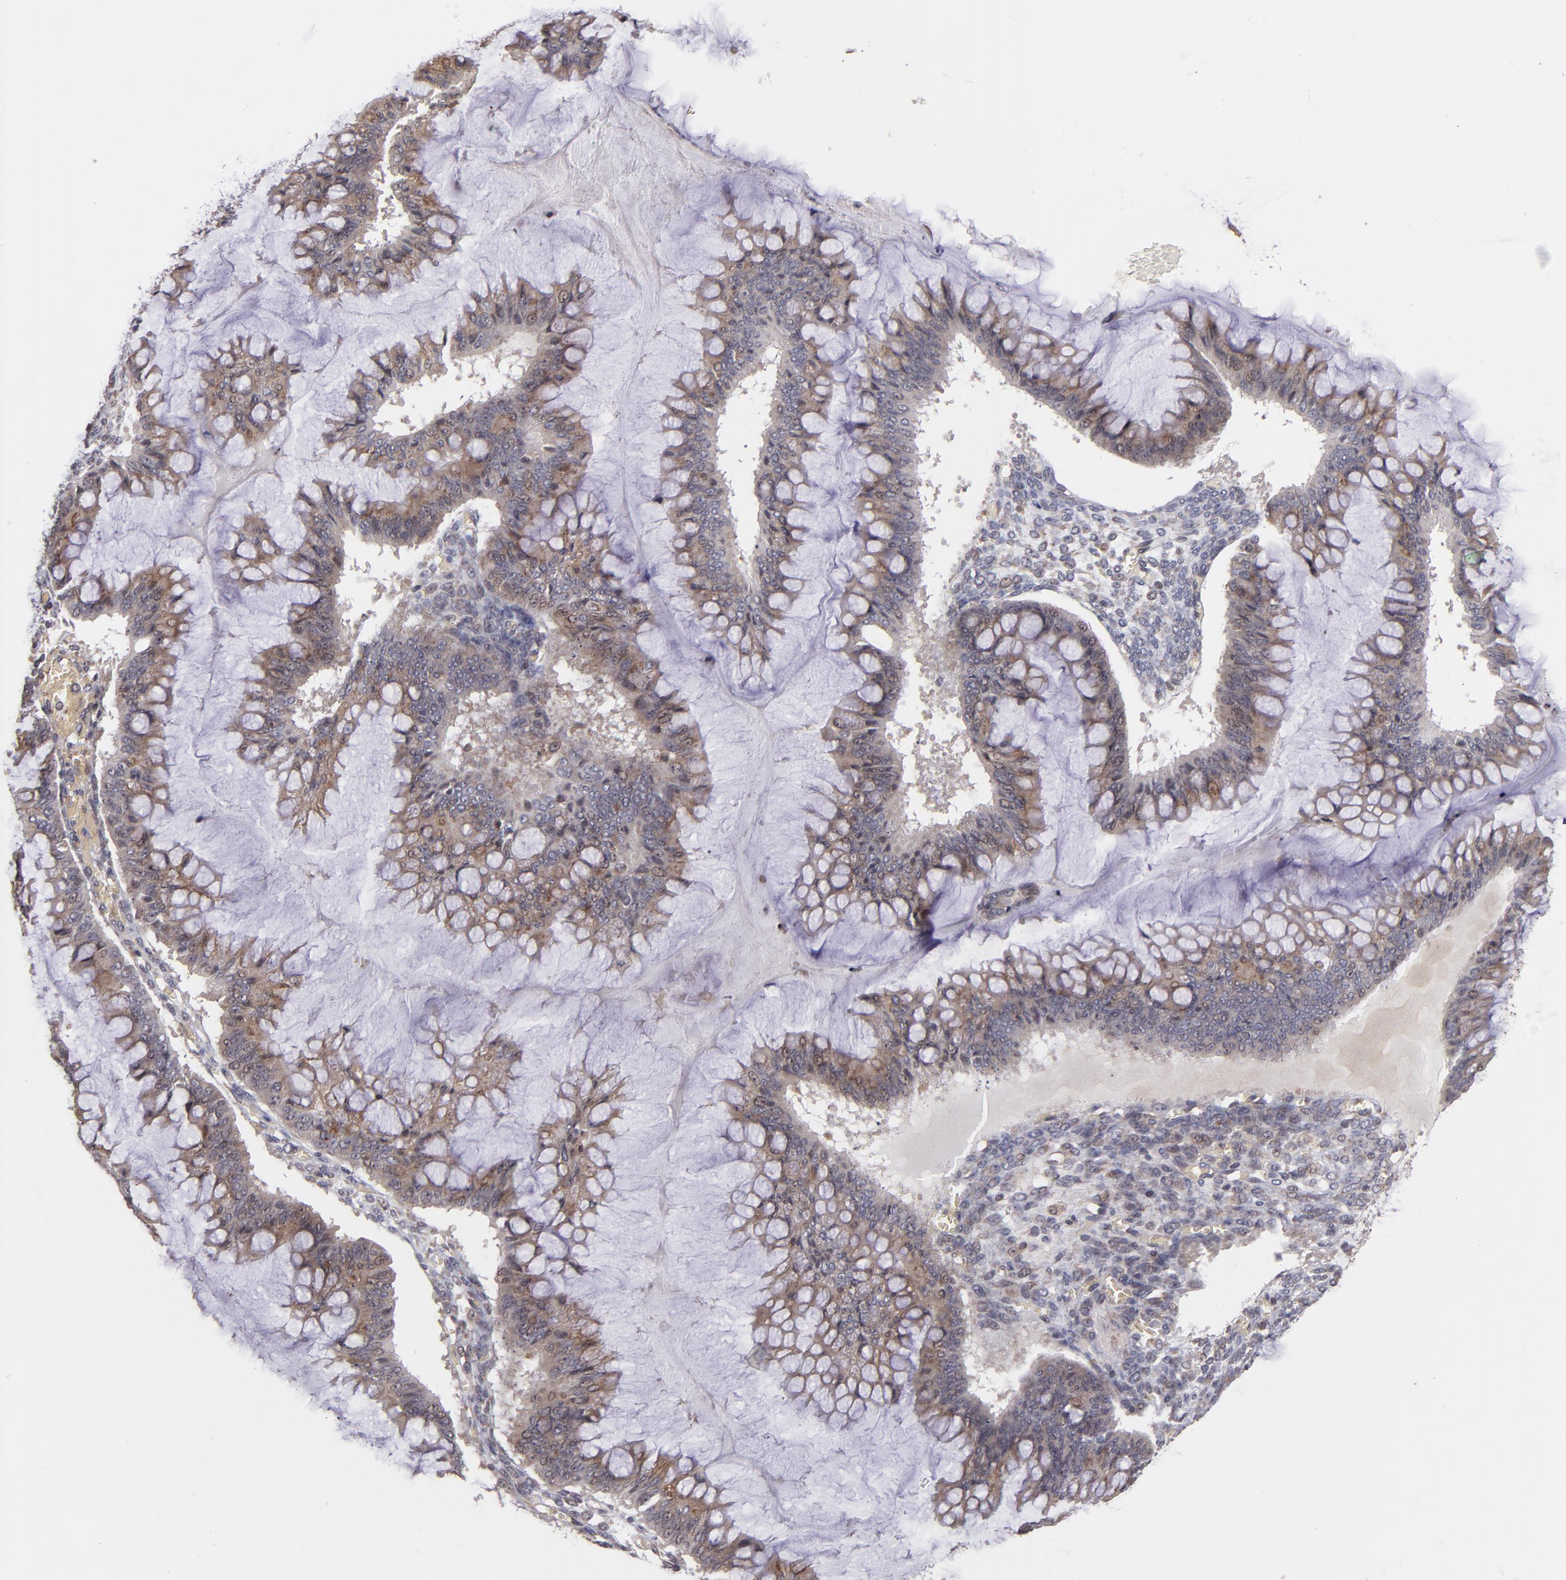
{"staining": {"intensity": "moderate", "quantity": ">75%", "location": "cytoplasmic/membranous"}, "tissue": "ovarian cancer", "cell_type": "Tumor cells", "image_type": "cancer", "snomed": [{"axis": "morphology", "description": "Cystadenocarcinoma, mucinous, NOS"}, {"axis": "topography", "description": "Ovary"}], "caption": "Immunohistochemistry (IHC) photomicrograph of ovarian cancer (mucinous cystadenocarcinoma) stained for a protein (brown), which exhibits medium levels of moderate cytoplasmic/membranous positivity in about >75% of tumor cells.", "gene": "CASP1", "patient": {"sex": "female", "age": 73}}